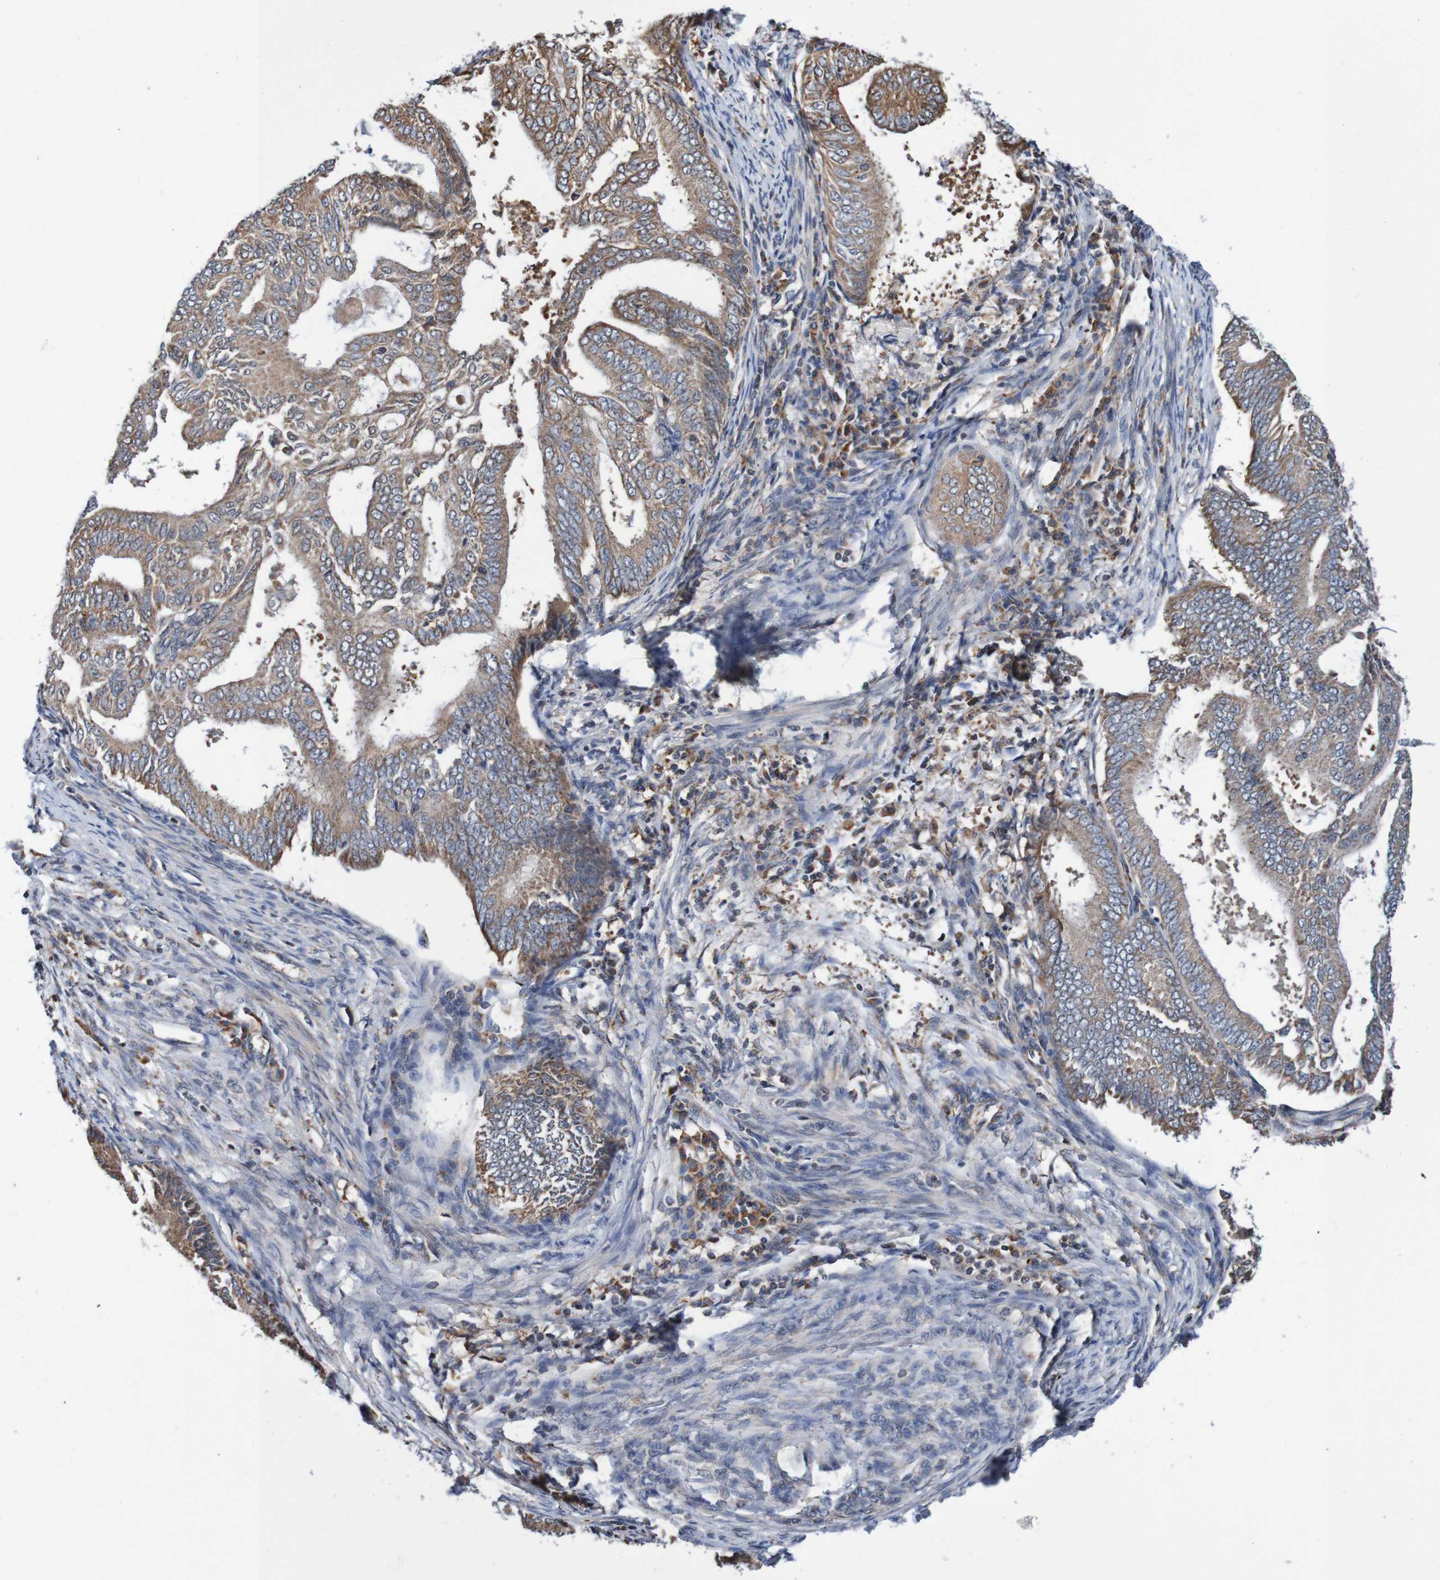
{"staining": {"intensity": "moderate", "quantity": ">75%", "location": "cytoplasmic/membranous"}, "tissue": "endometrial cancer", "cell_type": "Tumor cells", "image_type": "cancer", "snomed": [{"axis": "morphology", "description": "Adenocarcinoma, NOS"}, {"axis": "topography", "description": "Endometrium"}], "caption": "Human adenocarcinoma (endometrial) stained with a brown dye reveals moderate cytoplasmic/membranous positive staining in approximately >75% of tumor cells.", "gene": "AXIN1", "patient": {"sex": "female", "age": 58}}